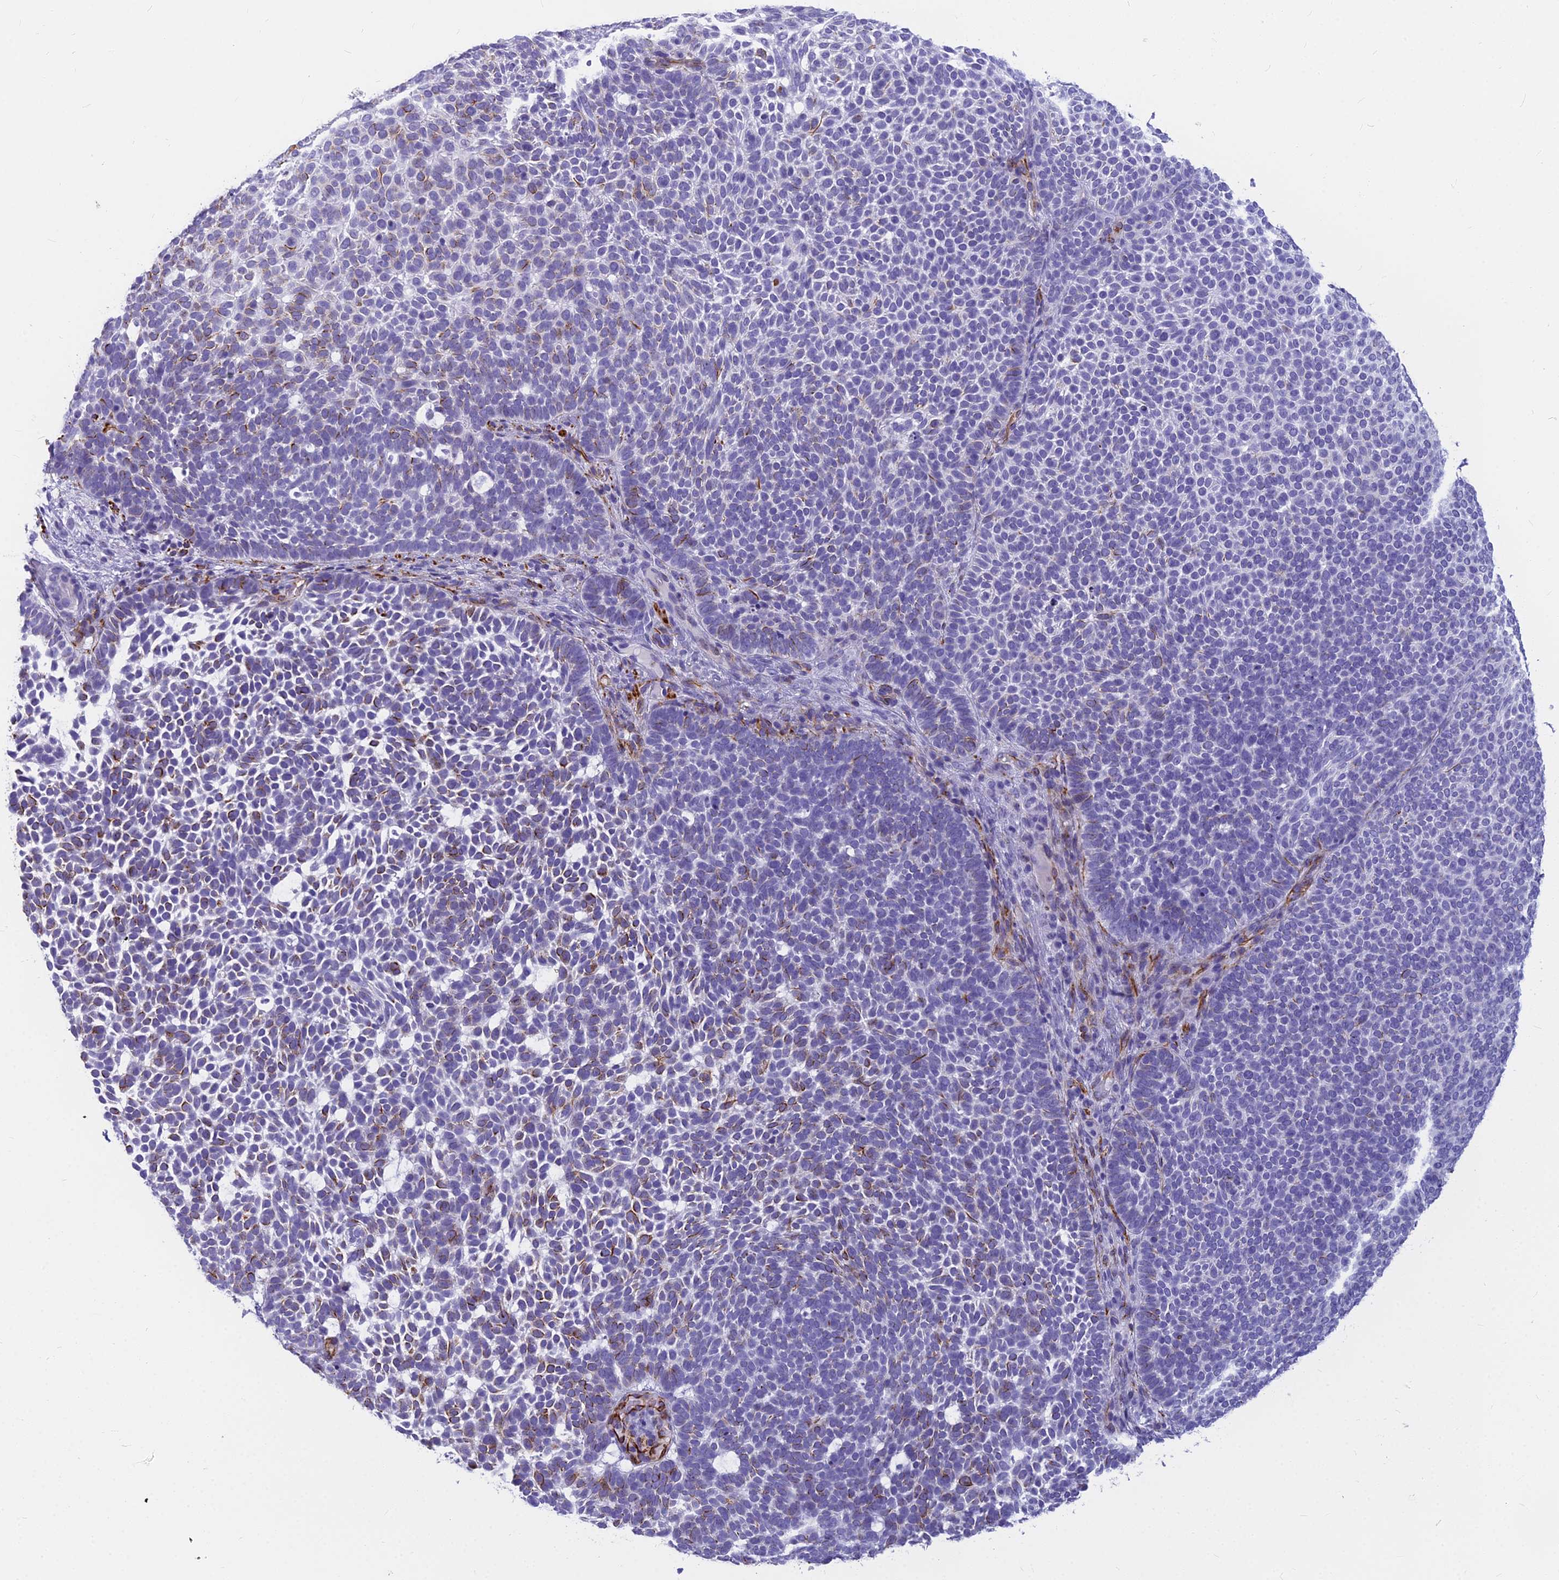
{"staining": {"intensity": "negative", "quantity": "none", "location": "none"}, "tissue": "skin cancer", "cell_type": "Tumor cells", "image_type": "cancer", "snomed": [{"axis": "morphology", "description": "Basal cell carcinoma"}, {"axis": "topography", "description": "Skin"}], "caption": "Immunohistochemical staining of skin cancer reveals no significant staining in tumor cells.", "gene": "EVI2A", "patient": {"sex": "female", "age": 77}}